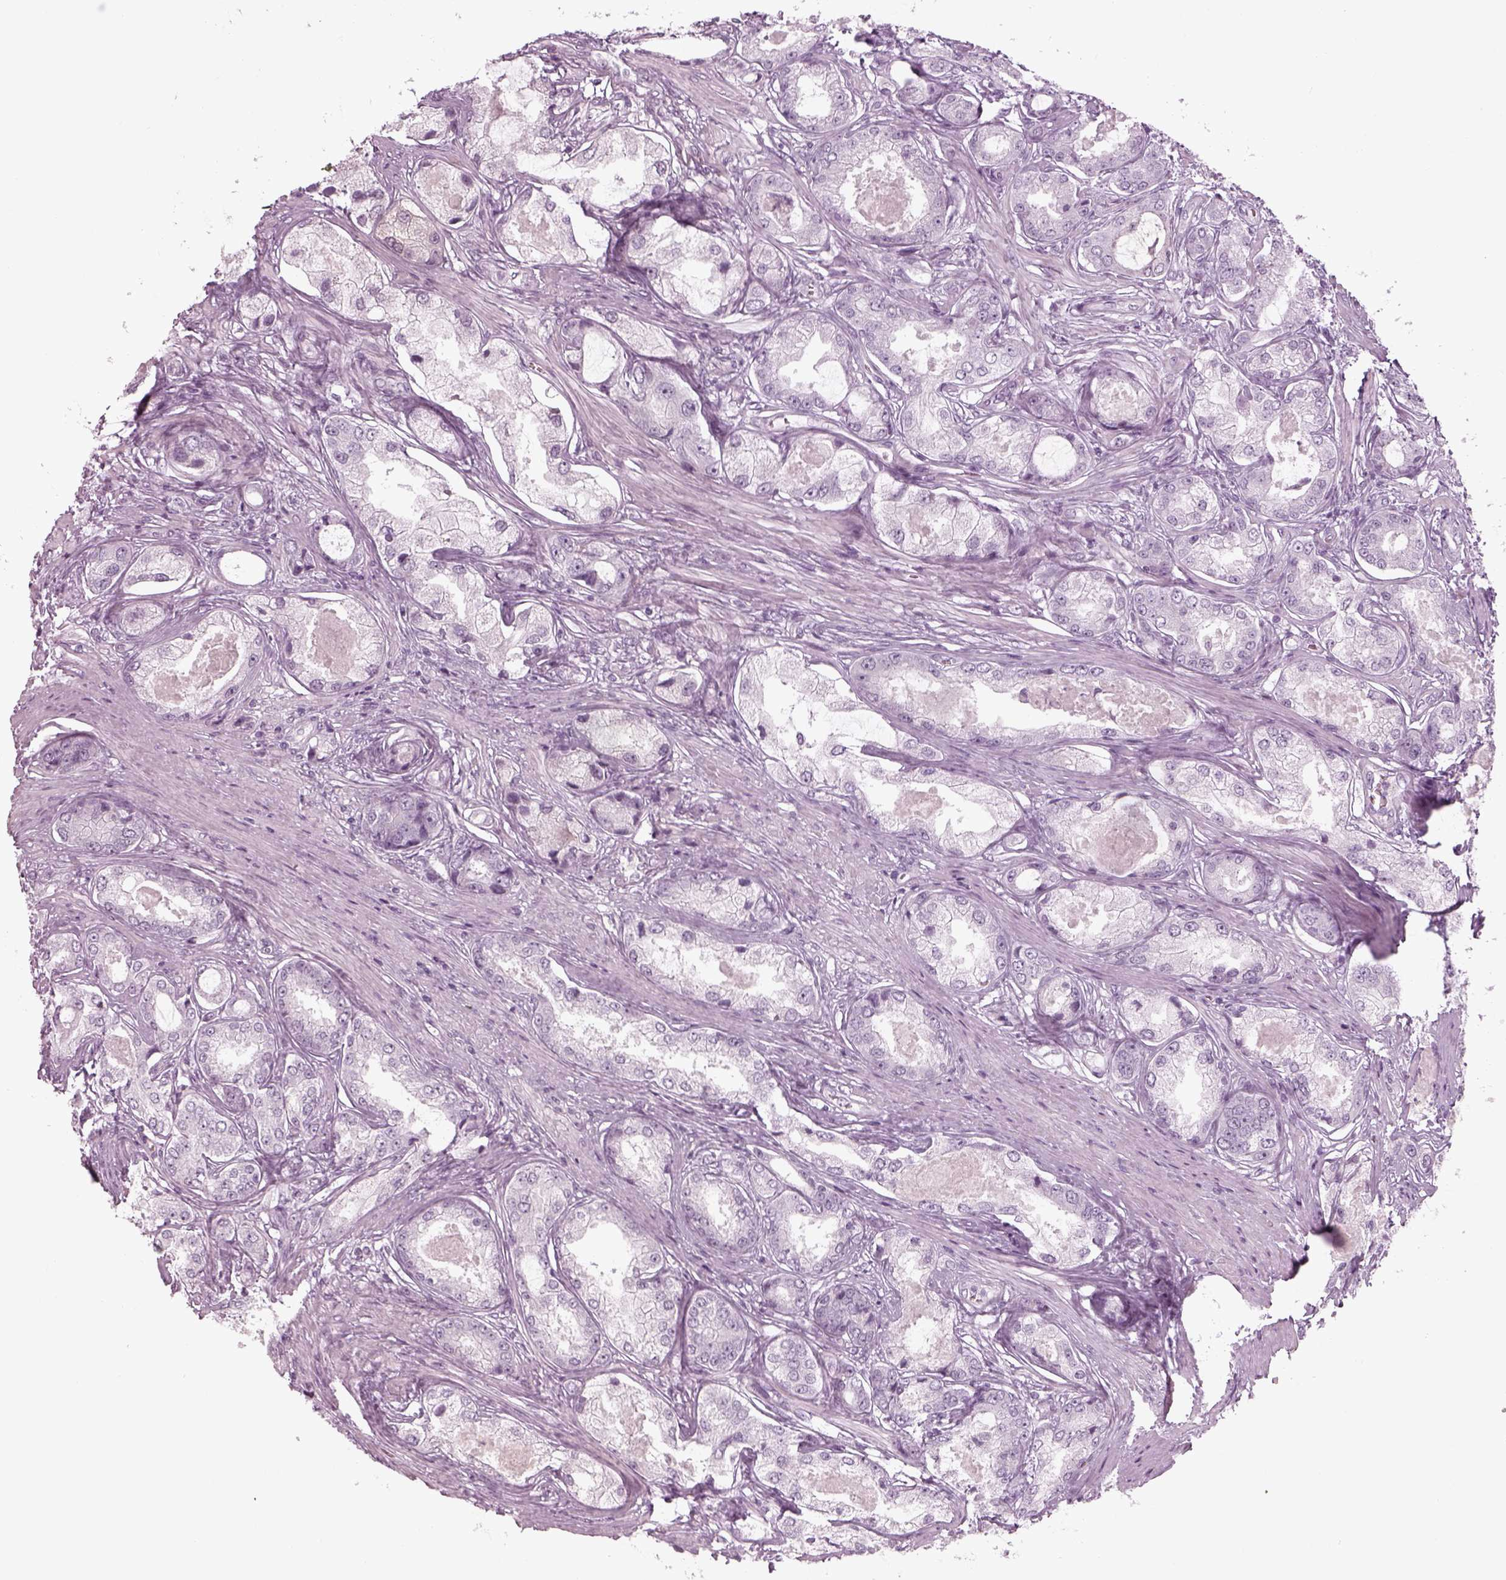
{"staining": {"intensity": "negative", "quantity": "none", "location": "none"}, "tissue": "prostate cancer", "cell_type": "Tumor cells", "image_type": "cancer", "snomed": [{"axis": "morphology", "description": "Adenocarcinoma, Low grade"}, {"axis": "topography", "description": "Prostate"}], "caption": "This is an immunohistochemistry photomicrograph of human low-grade adenocarcinoma (prostate). There is no expression in tumor cells.", "gene": "GAS2L2", "patient": {"sex": "male", "age": 68}}